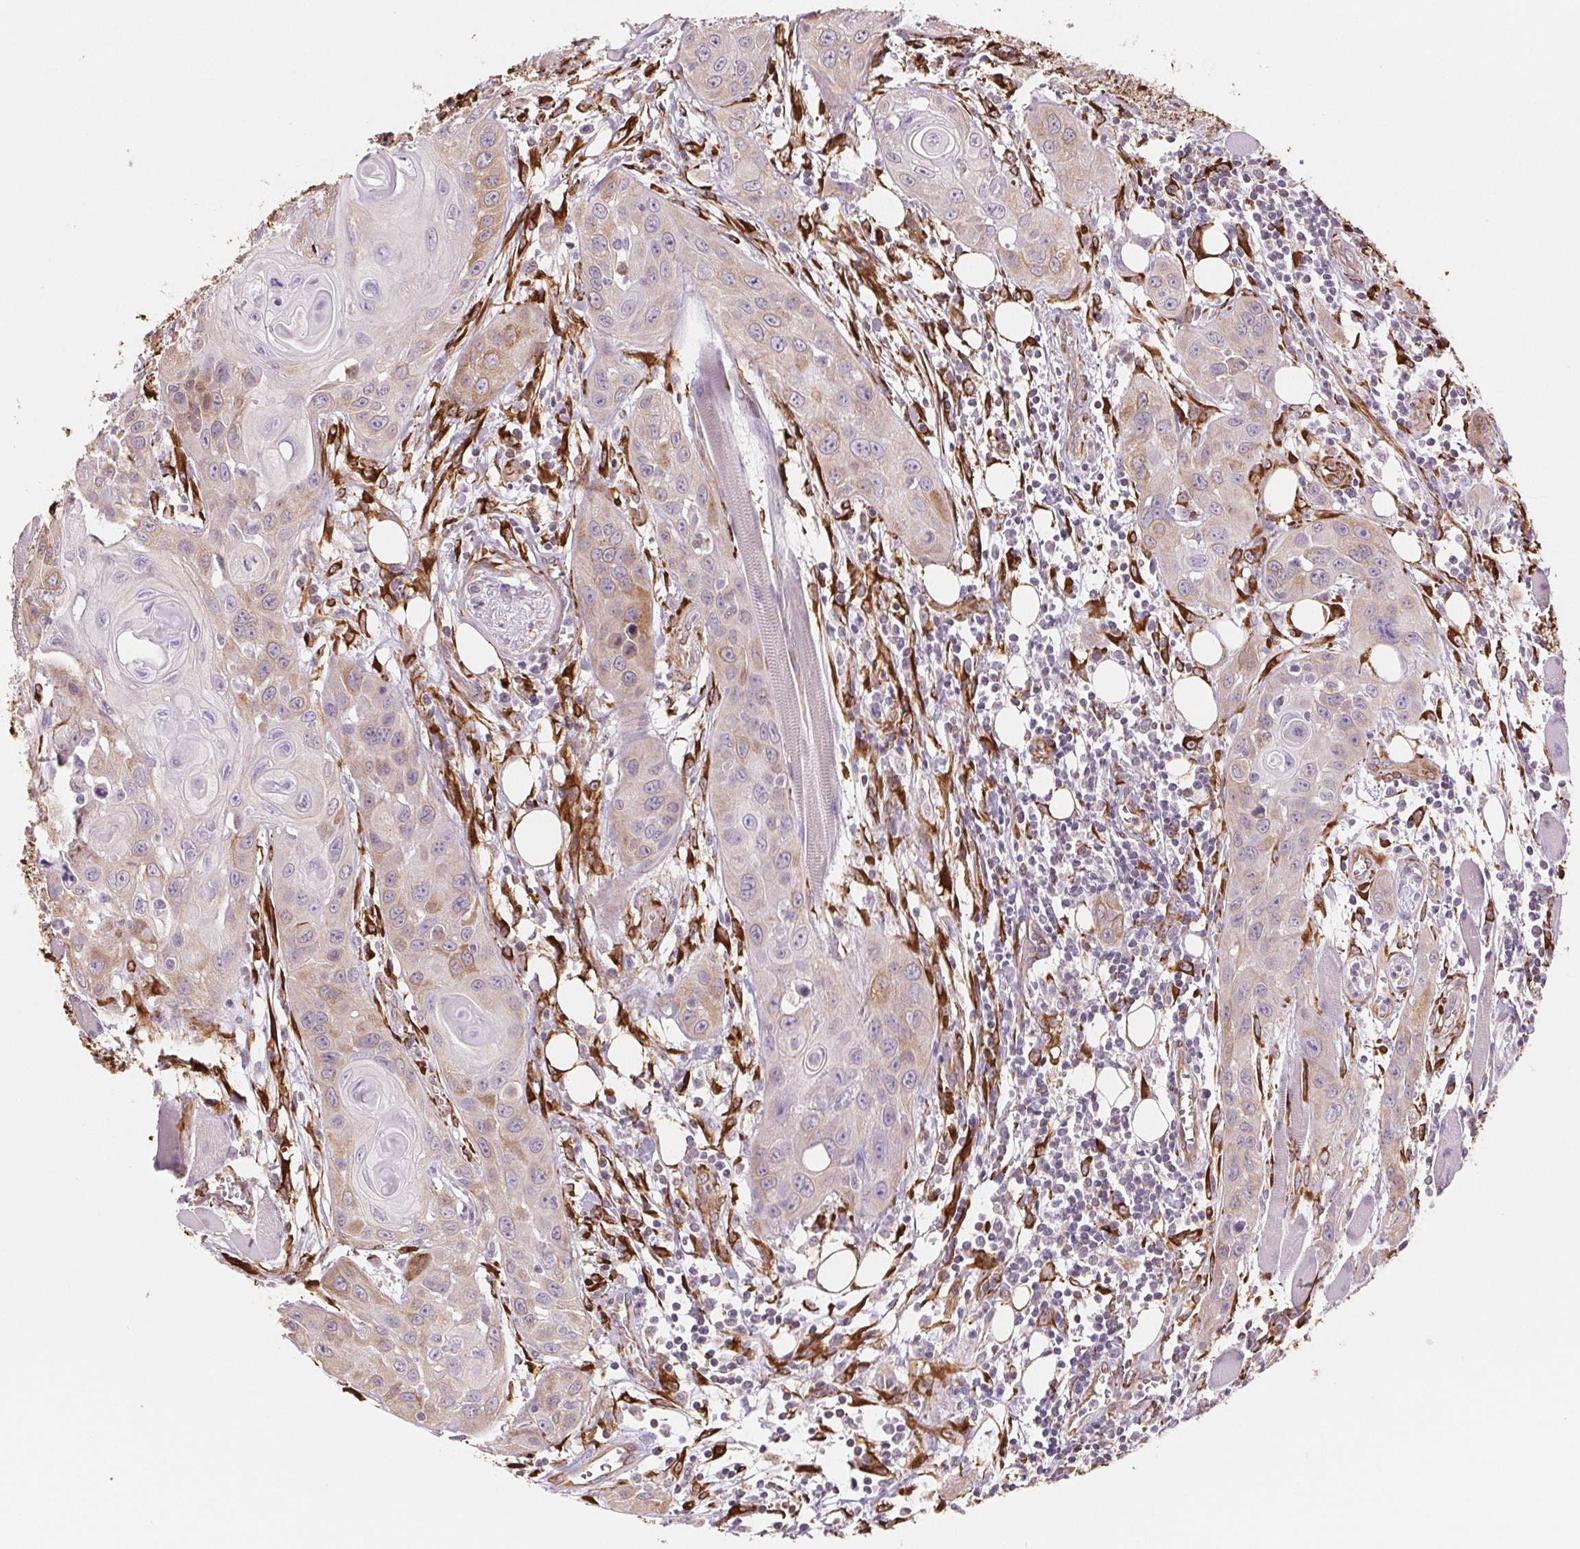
{"staining": {"intensity": "weak", "quantity": "<25%", "location": "cytoplasmic/membranous"}, "tissue": "head and neck cancer", "cell_type": "Tumor cells", "image_type": "cancer", "snomed": [{"axis": "morphology", "description": "Squamous cell carcinoma, NOS"}, {"axis": "topography", "description": "Oral tissue"}, {"axis": "topography", "description": "Head-Neck"}], "caption": "IHC image of neoplastic tissue: squamous cell carcinoma (head and neck) stained with DAB displays no significant protein positivity in tumor cells.", "gene": "FKBP10", "patient": {"sex": "male", "age": 58}}